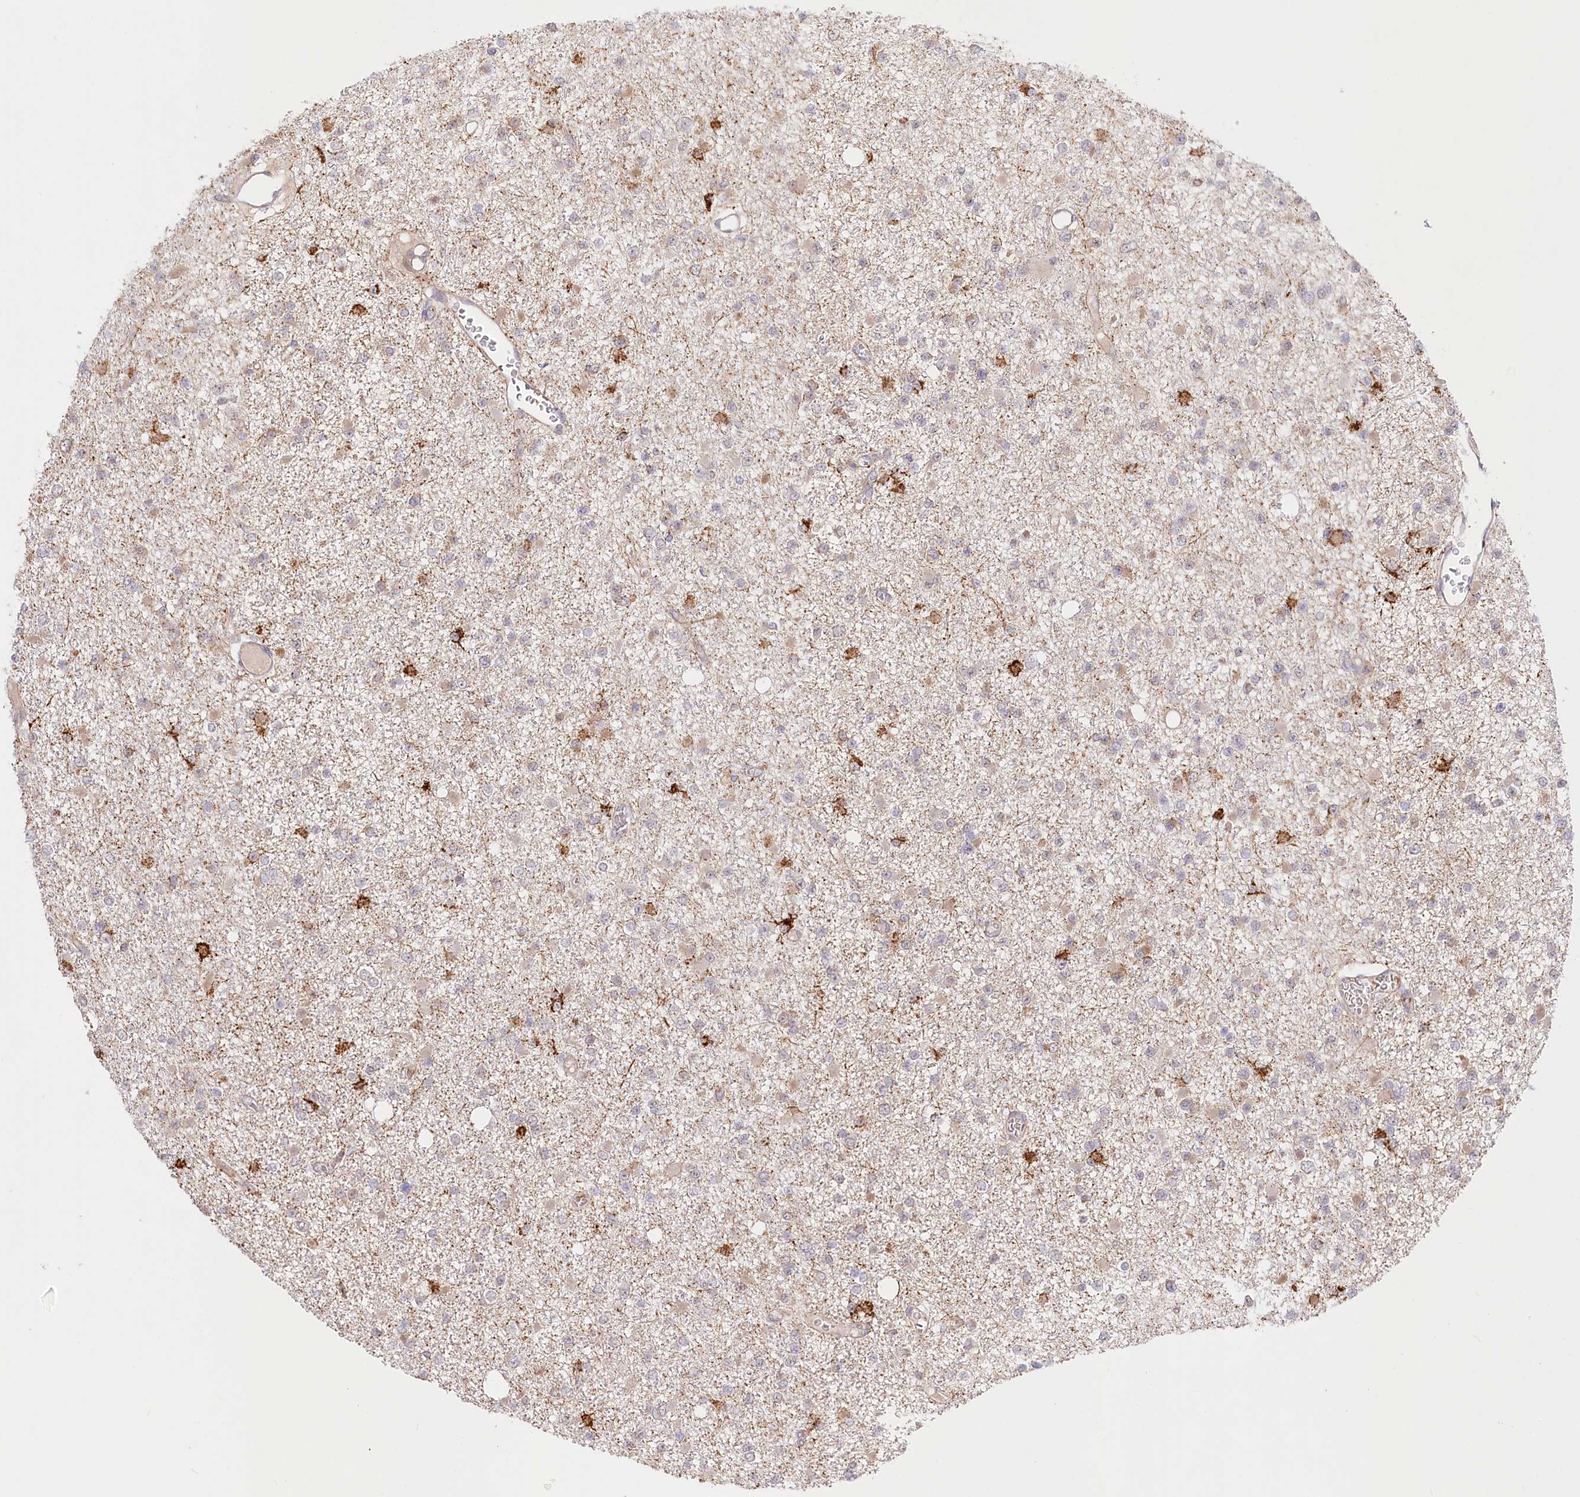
{"staining": {"intensity": "negative", "quantity": "none", "location": "none"}, "tissue": "glioma", "cell_type": "Tumor cells", "image_type": "cancer", "snomed": [{"axis": "morphology", "description": "Glioma, malignant, Low grade"}, {"axis": "topography", "description": "Brain"}], "caption": "This is a photomicrograph of IHC staining of glioma, which shows no staining in tumor cells.", "gene": "RTN4IP1", "patient": {"sex": "female", "age": 22}}